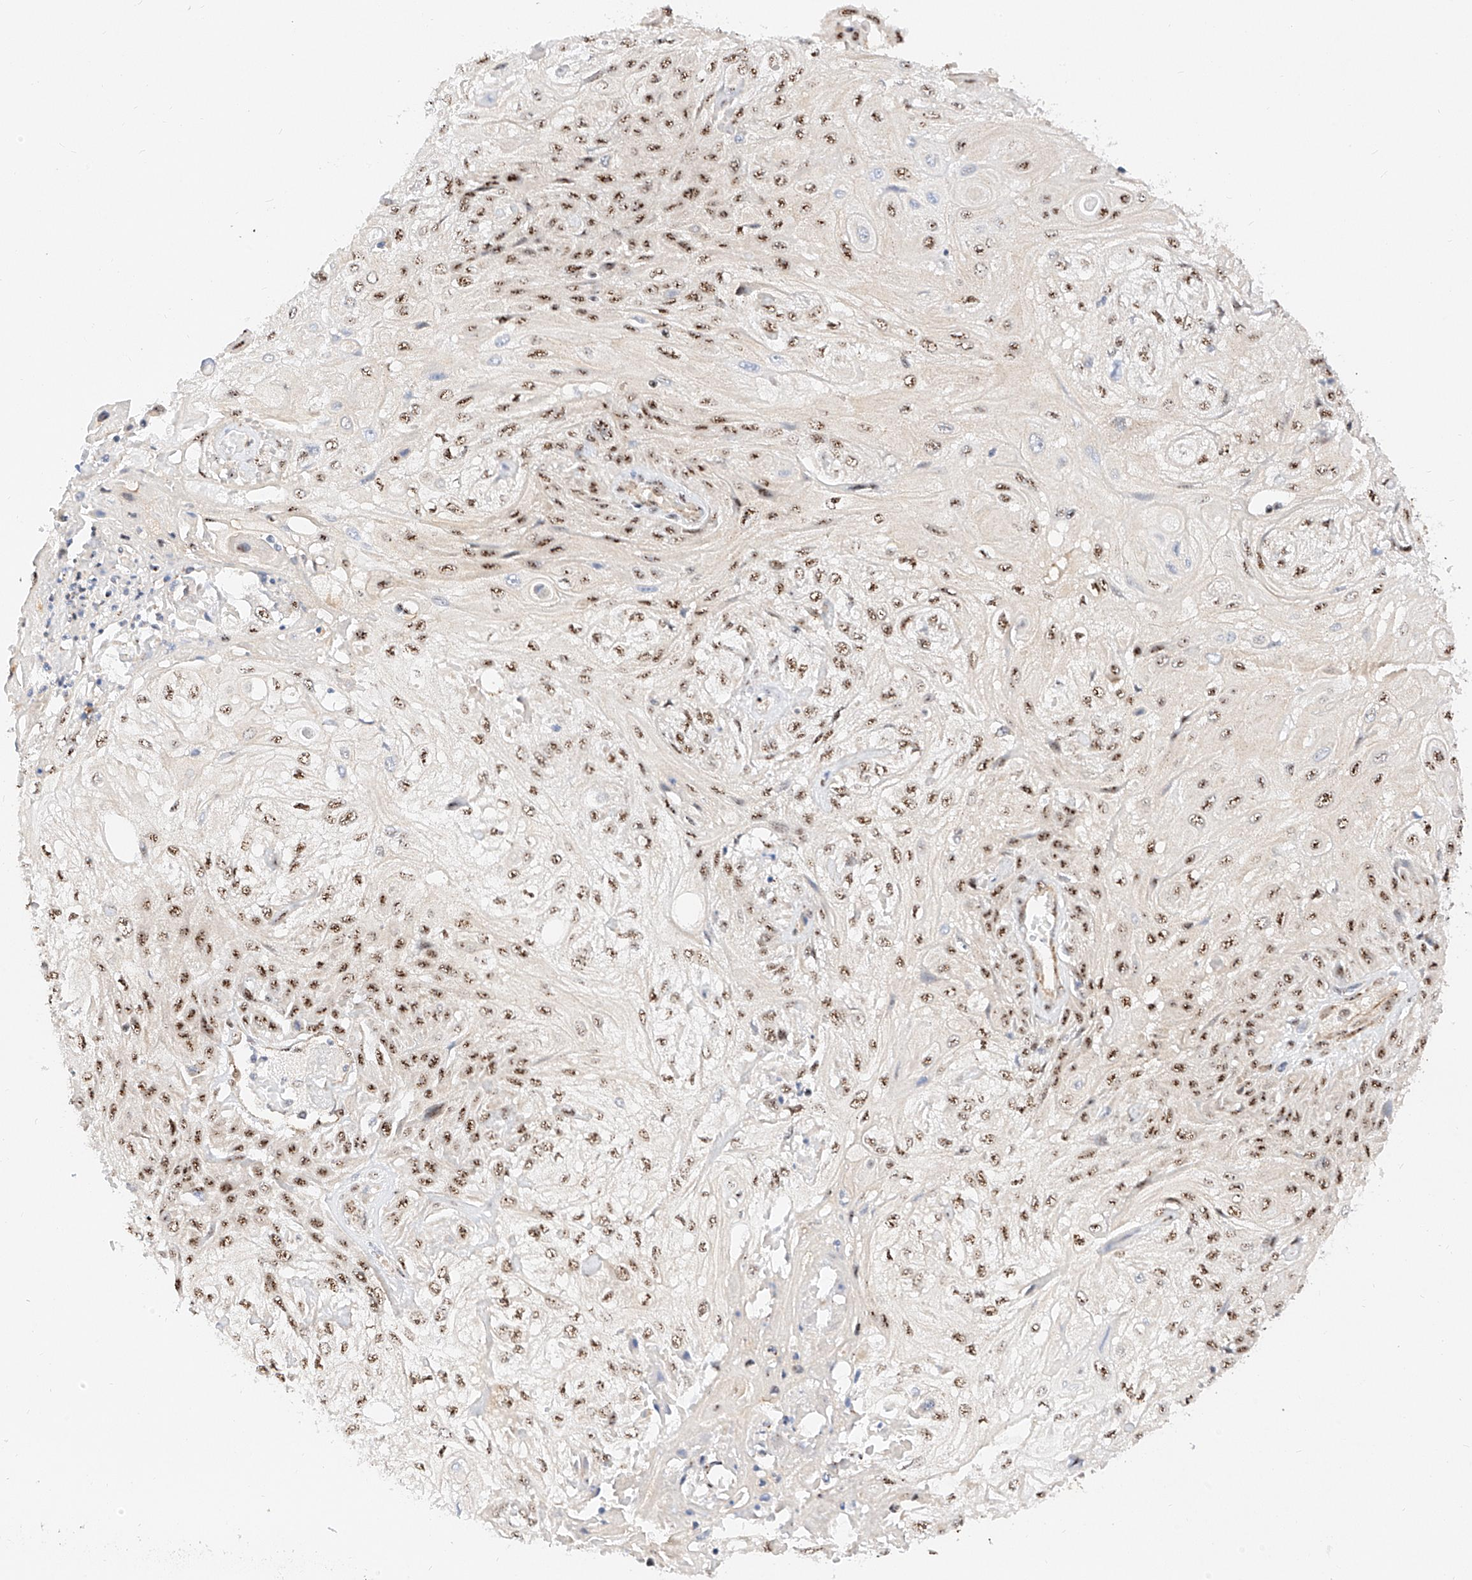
{"staining": {"intensity": "moderate", "quantity": ">75%", "location": "nuclear"}, "tissue": "skin cancer", "cell_type": "Tumor cells", "image_type": "cancer", "snomed": [{"axis": "morphology", "description": "Squamous cell carcinoma, NOS"}, {"axis": "morphology", "description": "Squamous cell carcinoma, metastatic, NOS"}, {"axis": "topography", "description": "Skin"}, {"axis": "topography", "description": "Lymph node"}], "caption": "Skin metastatic squamous cell carcinoma stained with immunohistochemistry demonstrates moderate nuclear positivity in approximately >75% of tumor cells.", "gene": "ATXN7L2", "patient": {"sex": "male", "age": 75}}